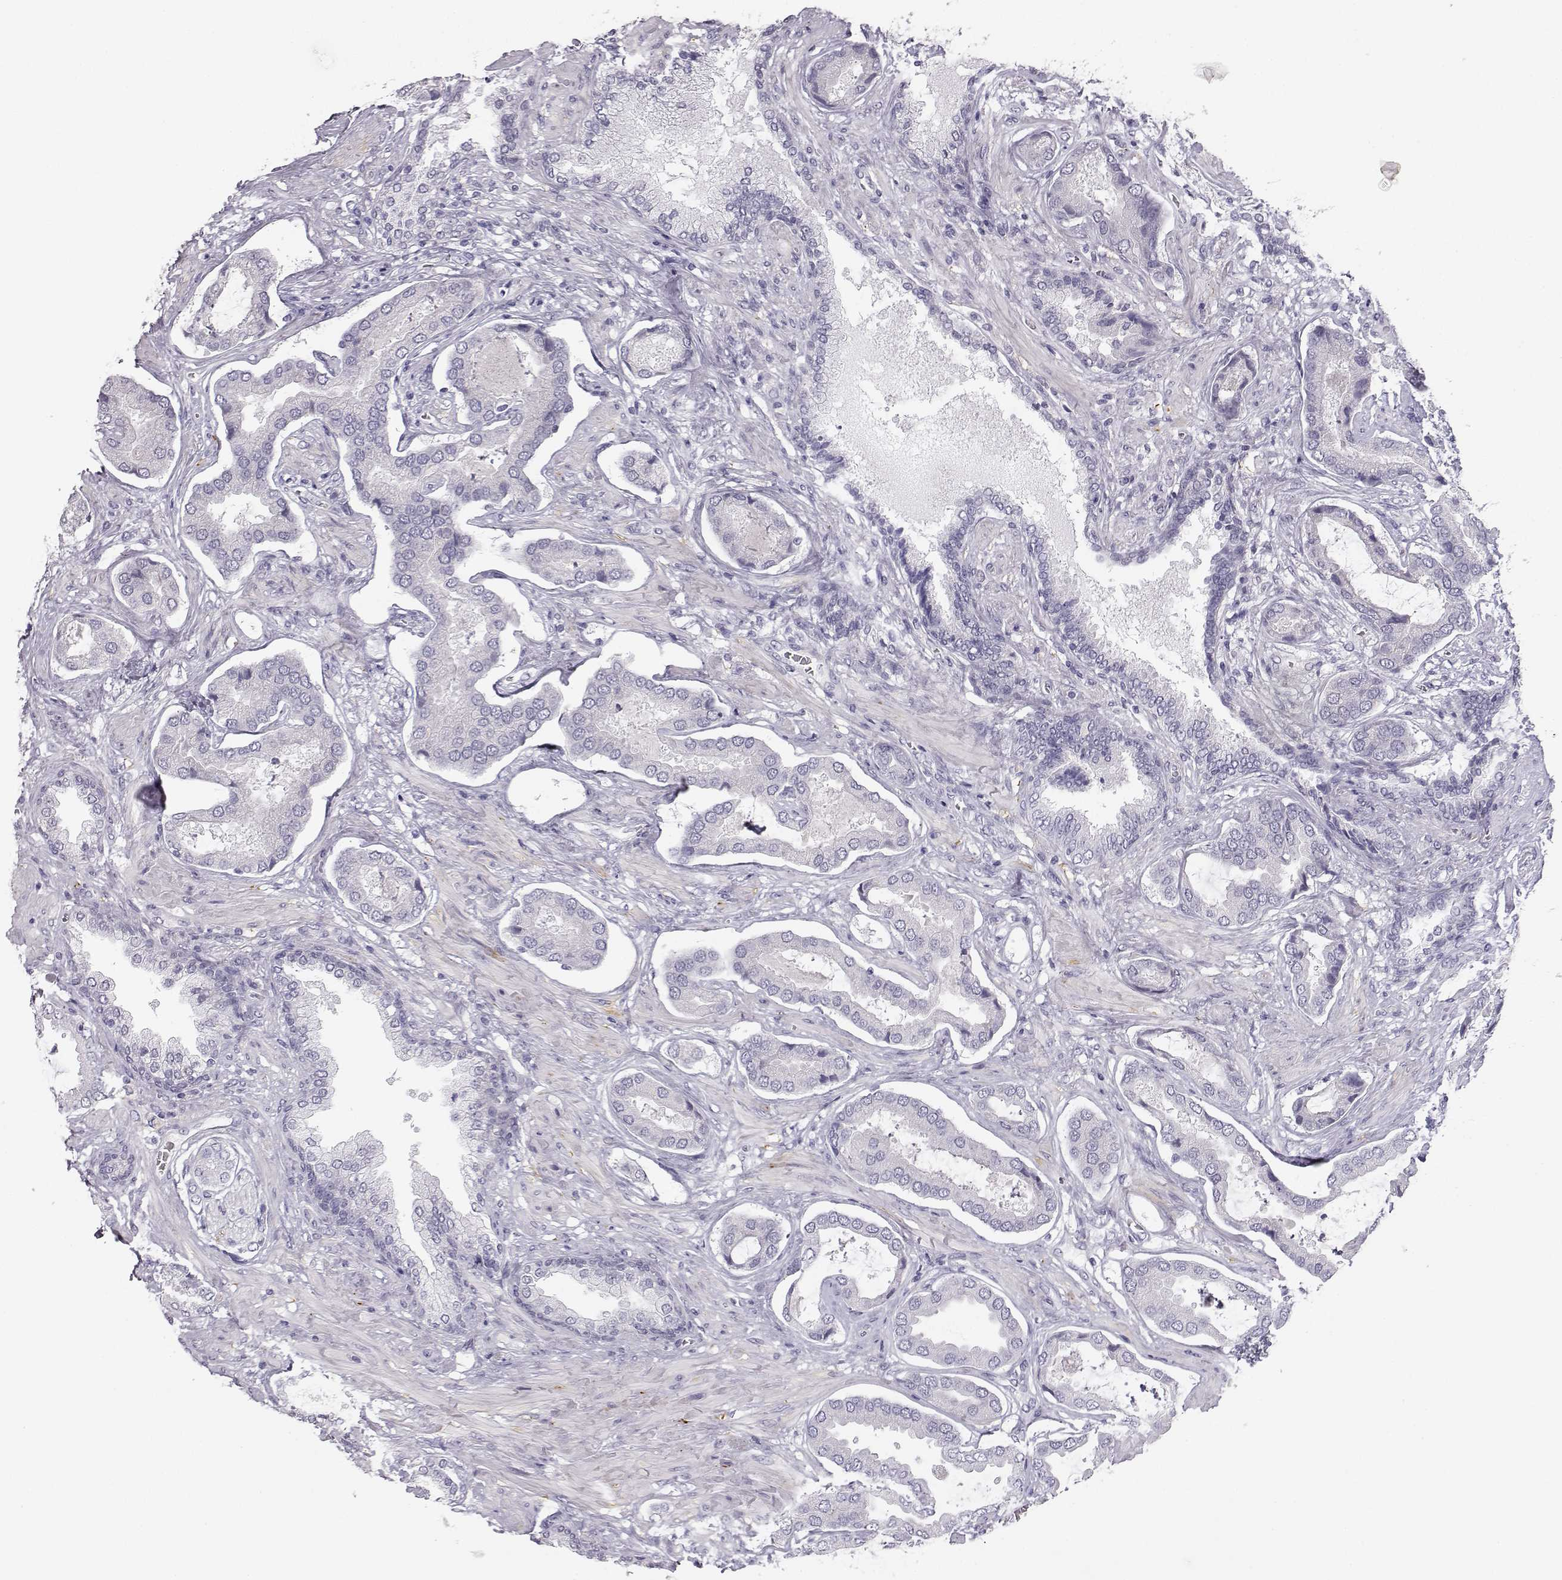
{"staining": {"intensity": "negative", "quantity": "none", "location": "none"}, "tissue": "prostate cancer", "cell_type": "Tumor cells", "image_type": "cancer", "snomed": [{"axis": "morphology", "description": "Adenocarcinoma, NOS"}, {"axis": "topography", "description": "Prostate"}], "caption": "Tumor cells are negative for brown protein staining in prostate adenocarcinoma.", "gene": "MYCBPAP", "patient": {"sex": "male", "age": 64}}